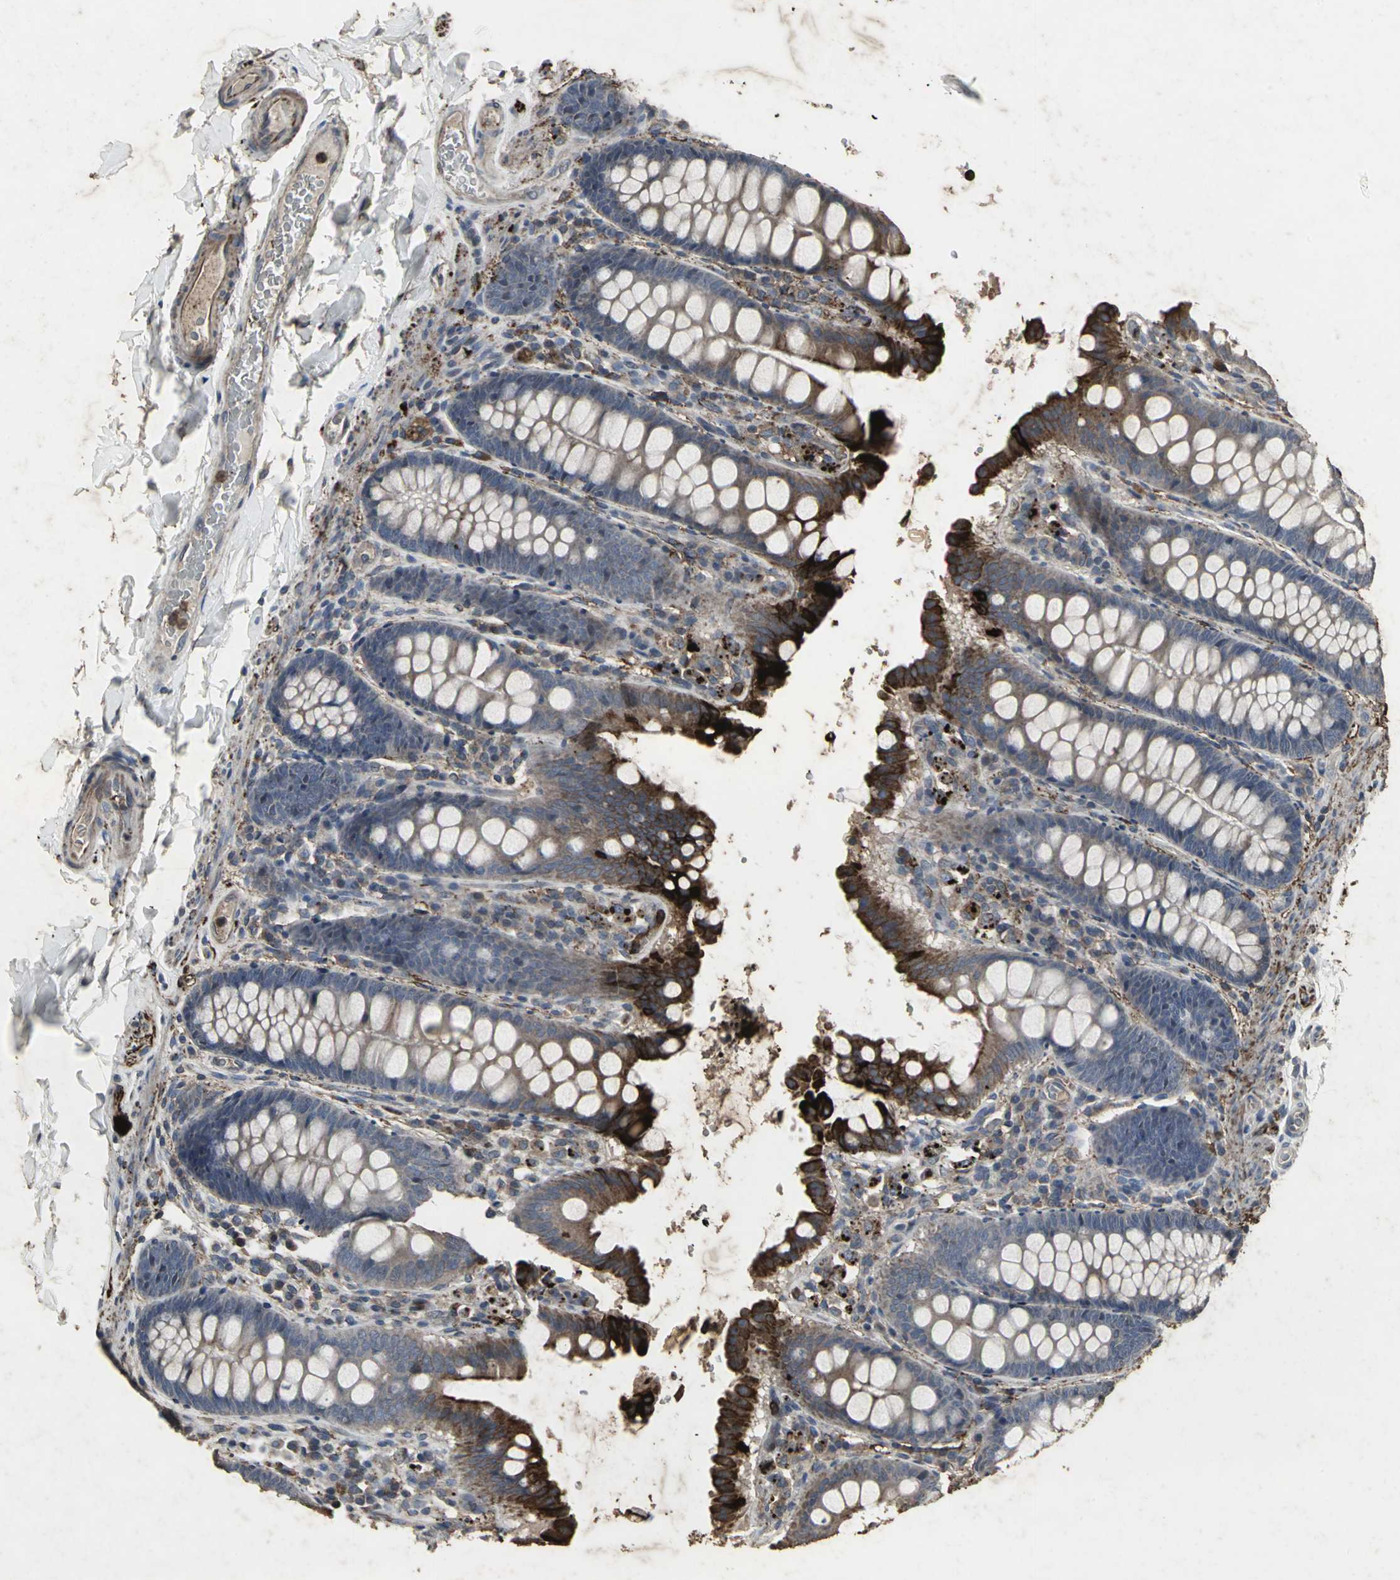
{"staining": {"intensity": "weak", "quantity": ">75%", "location": "cytoplasmic/membranous"}, "tissue": "colon", "cell_type": "Endothelial cells", "image_type": "normal", "snomed": [{"axis": "morphology", "description": "Normal tissue, NOS"}, {"axis": "topography", "description": "Colon"}], "caption": "Endothelial cells exhibit weak cytoplasmic/membranous expression in about >75% of cells in benign colon.", "gene": "CCR9", "patient": {"sex": "female", "age": 61}}